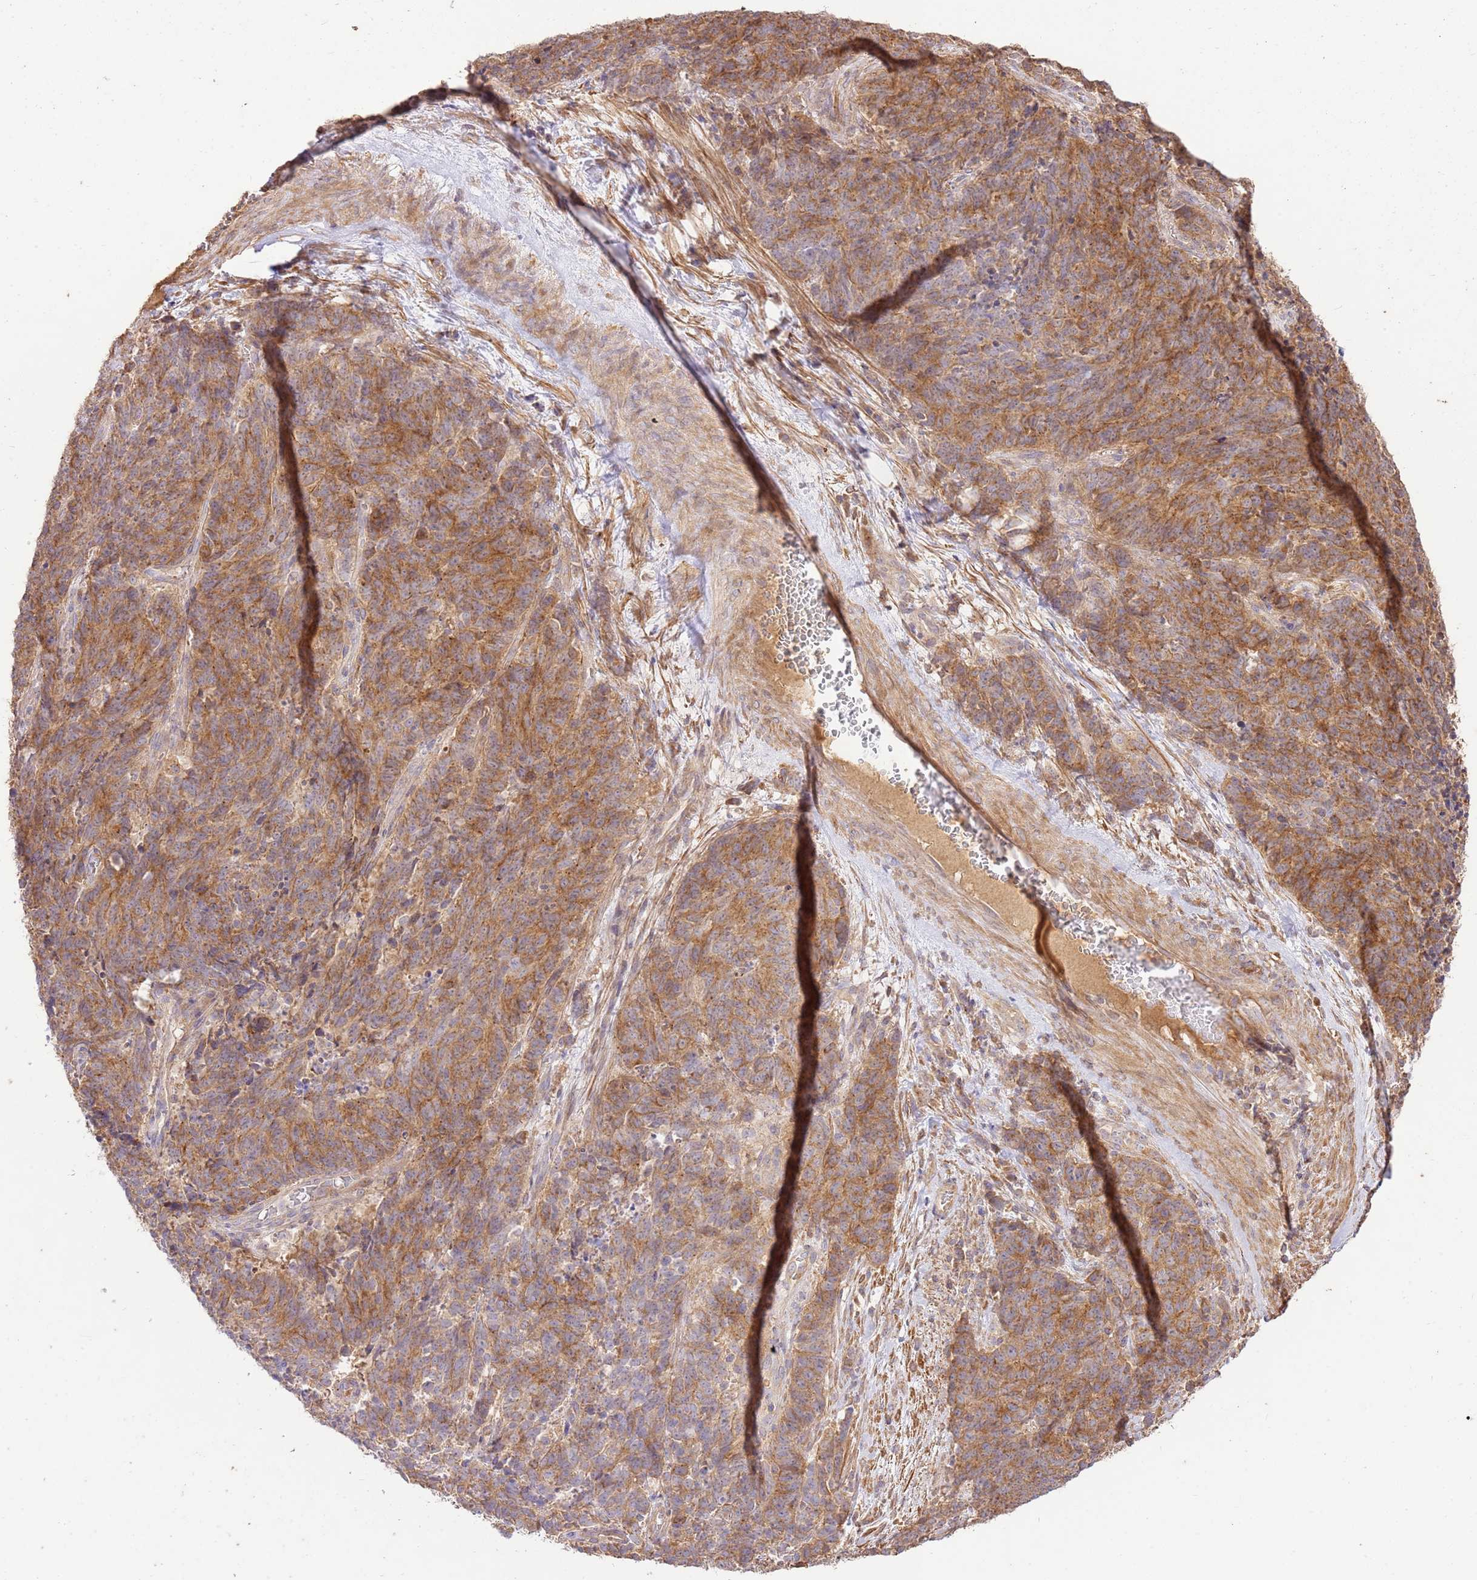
{"staining": {"intensity": "moderate", "quantity": ">75%", "location": "cytoplasmic/membranous"}, "tissue": "cervical cancer", "cell_type": "Tumor cells", "image_type": "cancer", "snomed": [{"axis": "morphology", "description": "Squamous cell carcinoma, NOS"}, {"axis": "topography", "description": "Cervix"}], "caption": "Cervical squamous cell carcinoma stained for a protein (brown) displays moderate cytoplasmic/membranous positive positivity in approximately >75% of tumor cells.", "gene": "CEP55", "patient": {"sex": "female", "age": 29}}